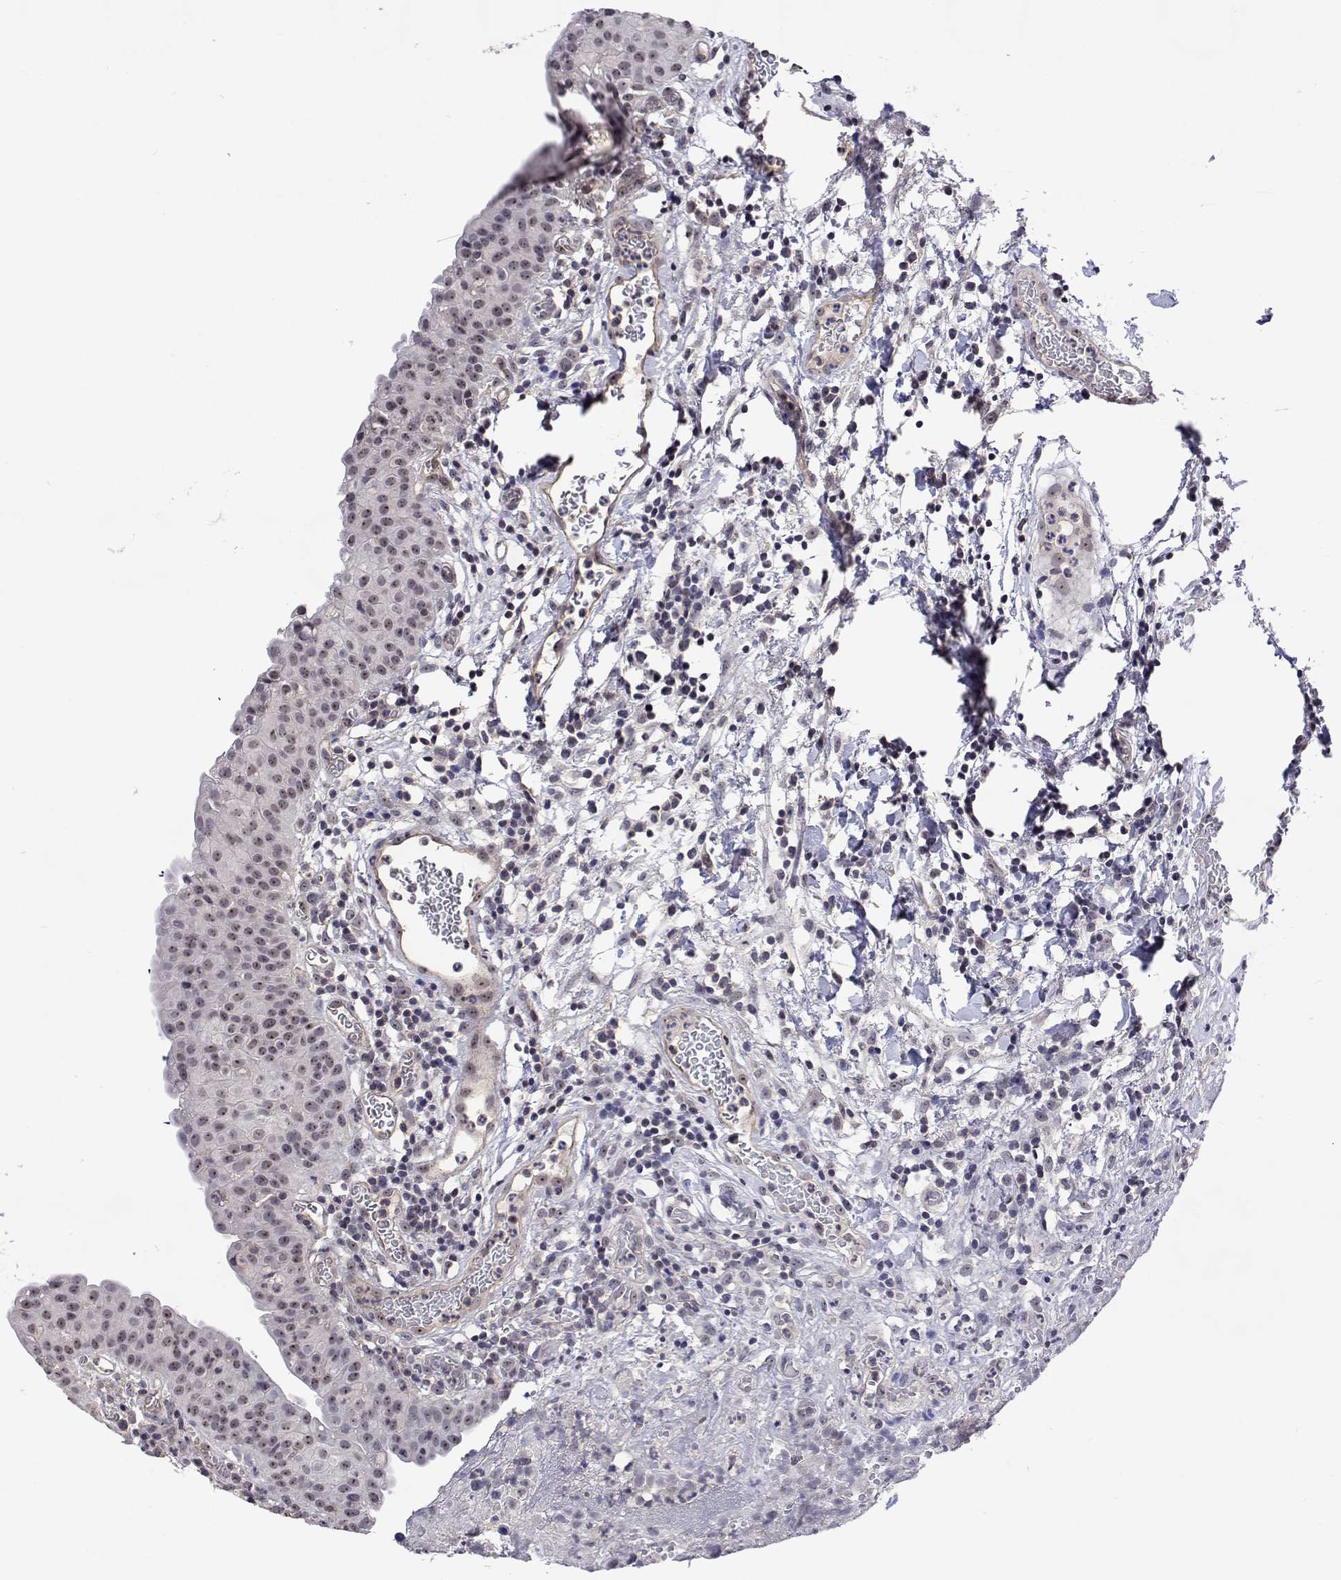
{"staining": {"intensity": "moderate", "quantity": "25%-75%", "location": "nuclear"}, "tissue": "urinary bladder", "cell_type": "Urothelial cells", "image_type": "normal", "snomed": [{"axis": "morphology", "description": "Normal tissue, NOS"}, {"axis": "morphology", "description": "Inflammation, NOS"}, {"axis": "topography", "description": "Urinary bladder"}], "caption": "Immunohistochemical staining of benign urinary bladder exhibits medium levels of moderate nuclear expression in approximately 25%-75% of urothelial cells. Ihc stains the protein of interest in brown and the nuclei are stained blue.", "gene": "NHP2", "patient": {"sex": "male", "age": 57}}